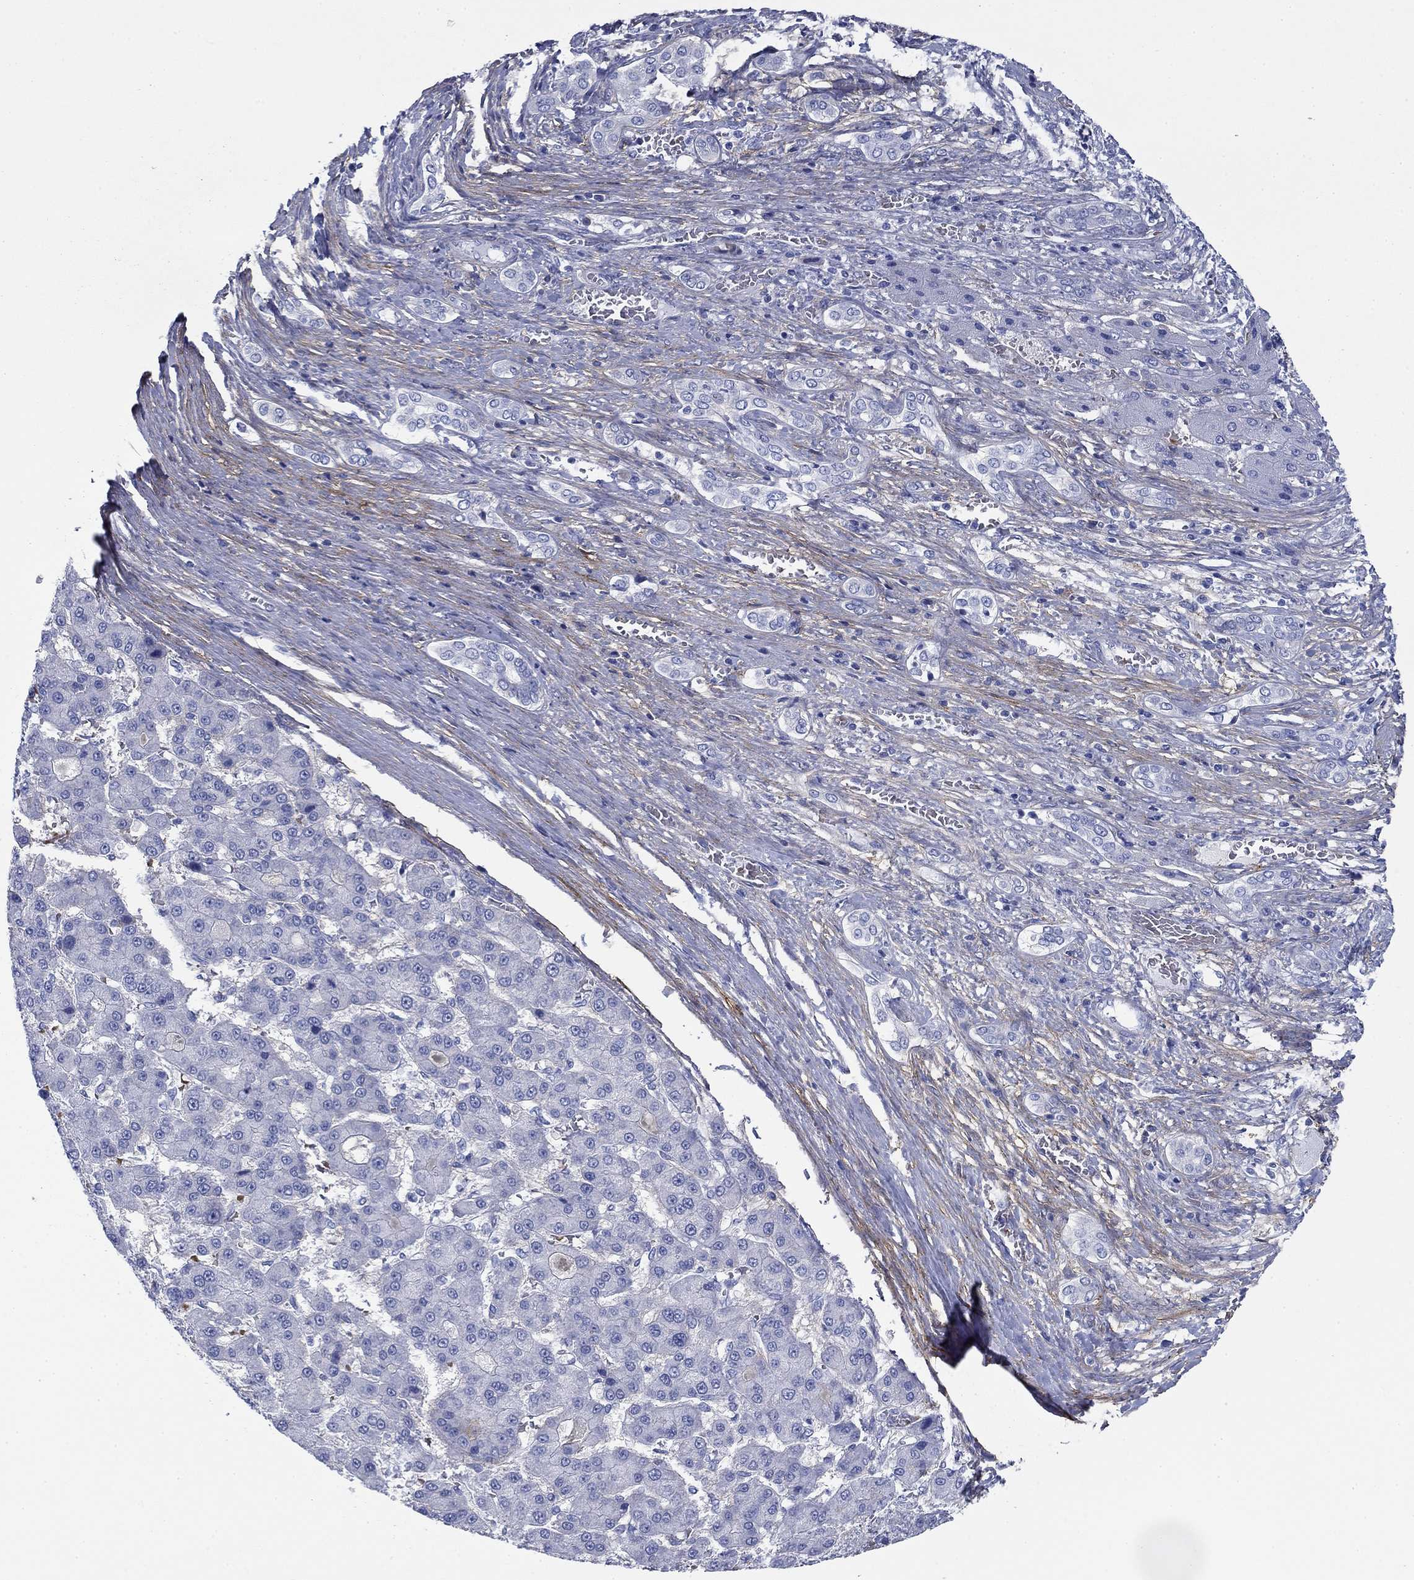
{"staining": {"intensity": "negative", "quantity": "none", "location": "none"}, "tissue": "liver cancer", "cell_type": "Tumor cells", "image_type": "cancer", "snomed": [{"axis": "morphology", "description": "Carcinoma, Hepatocellular, NOS"}, {"axis": "topography", "description": "Liver"}], "caption": "Protein analysis of hepatocellular carcinoma (liver) demonstrates no significant expression in tumor cells.", "gene": "GPC1", "patient": {"sex": "male", "age": 70}}